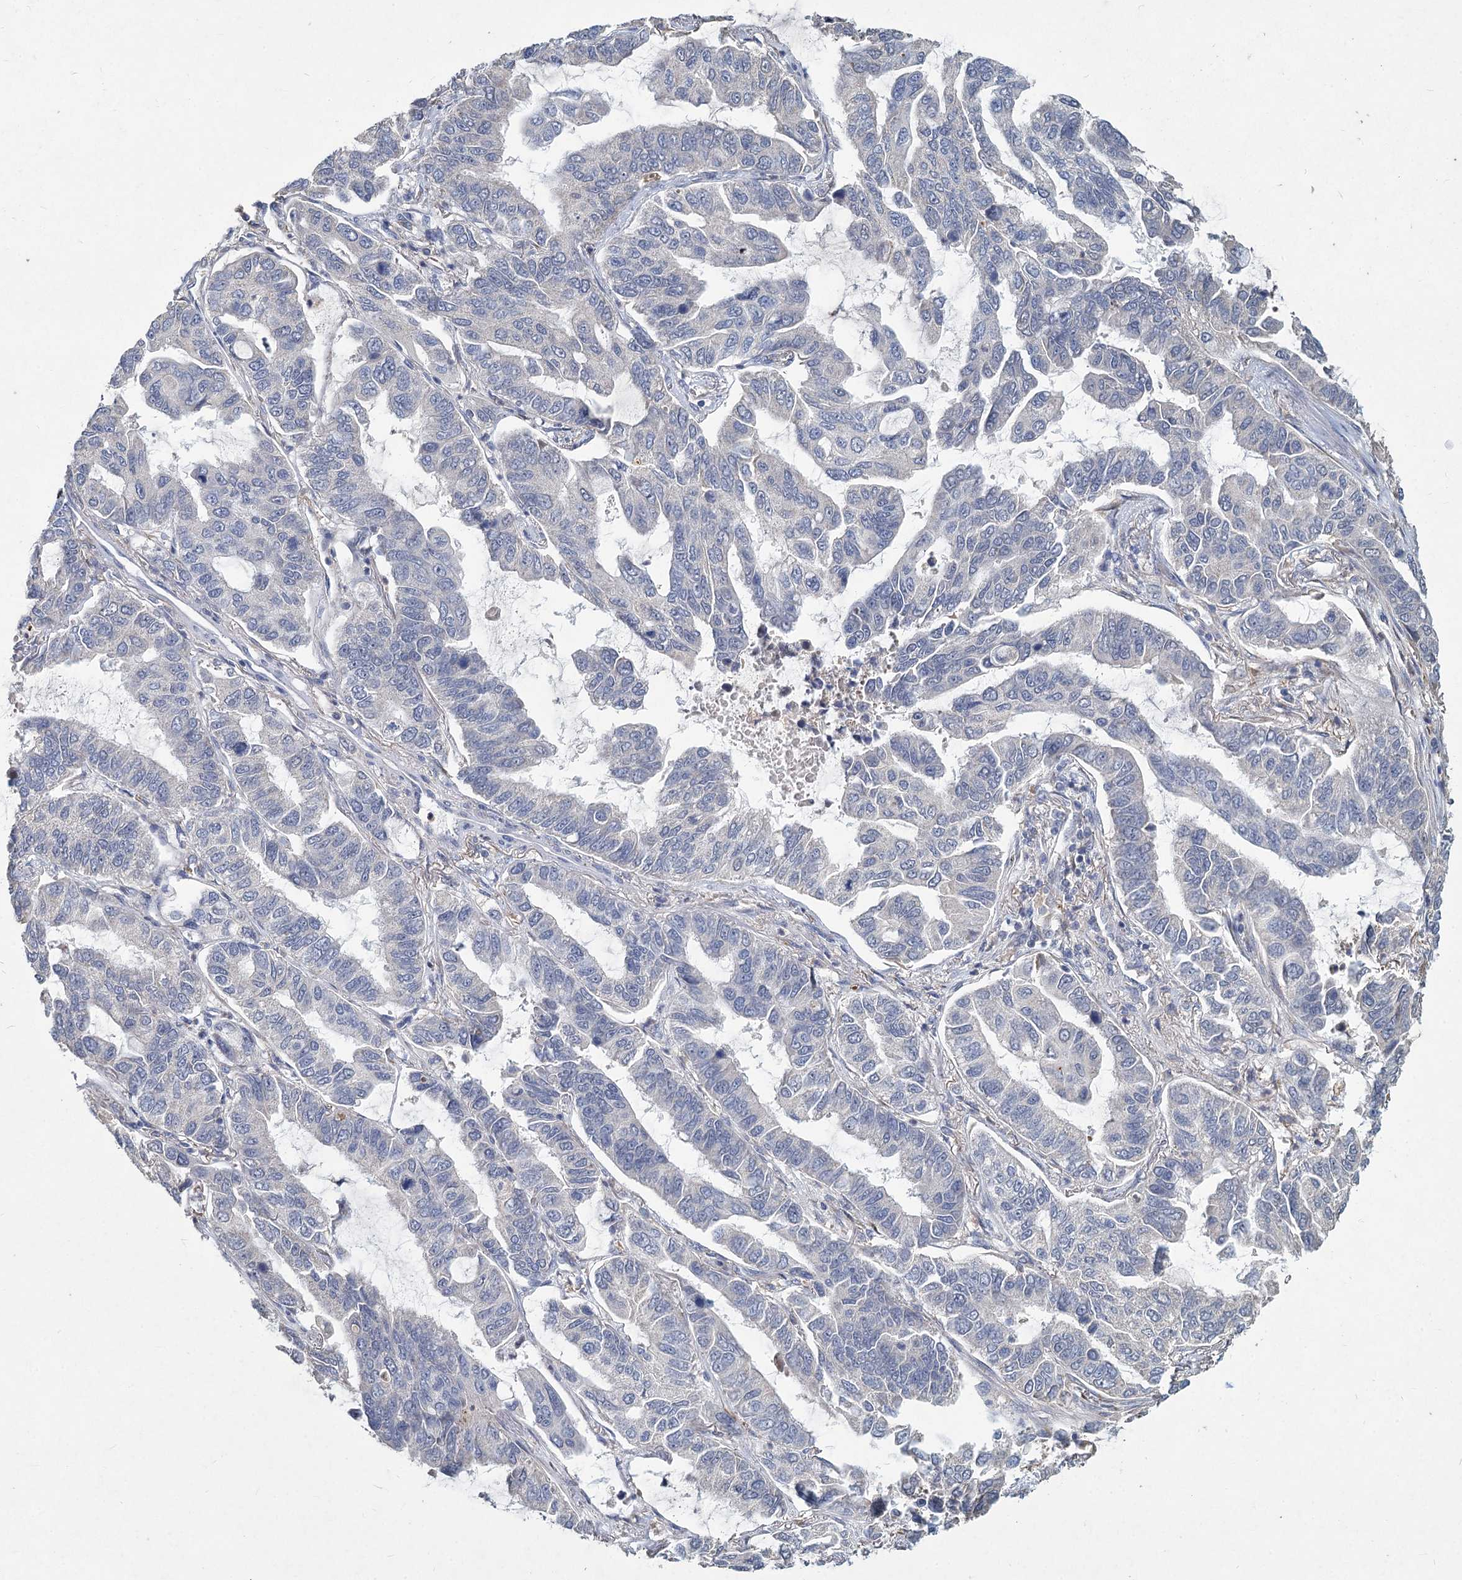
{"staining": {"intensity": "negative", "quantity": "none", "location": "none"}, "tissue": "lung cancer", "cell_type": "Tumor cells", "image_type": "cancer", "snomed": [{"axis": "morphology", "description": "Adenocarcinoma, NOS"}, {"axis": "topography", "description": "Lung"}], "caption": "High magnification brightfield microscopy of lung cancer (adenocarcinoma) stained with DAB (3,3'-diaminobenzidine) (brown) and counterstained with hematoxylin (blue): tumor cells show no significant positivity.", "gene": "HES2", "patient": {"sex": "male", "age": 64}}